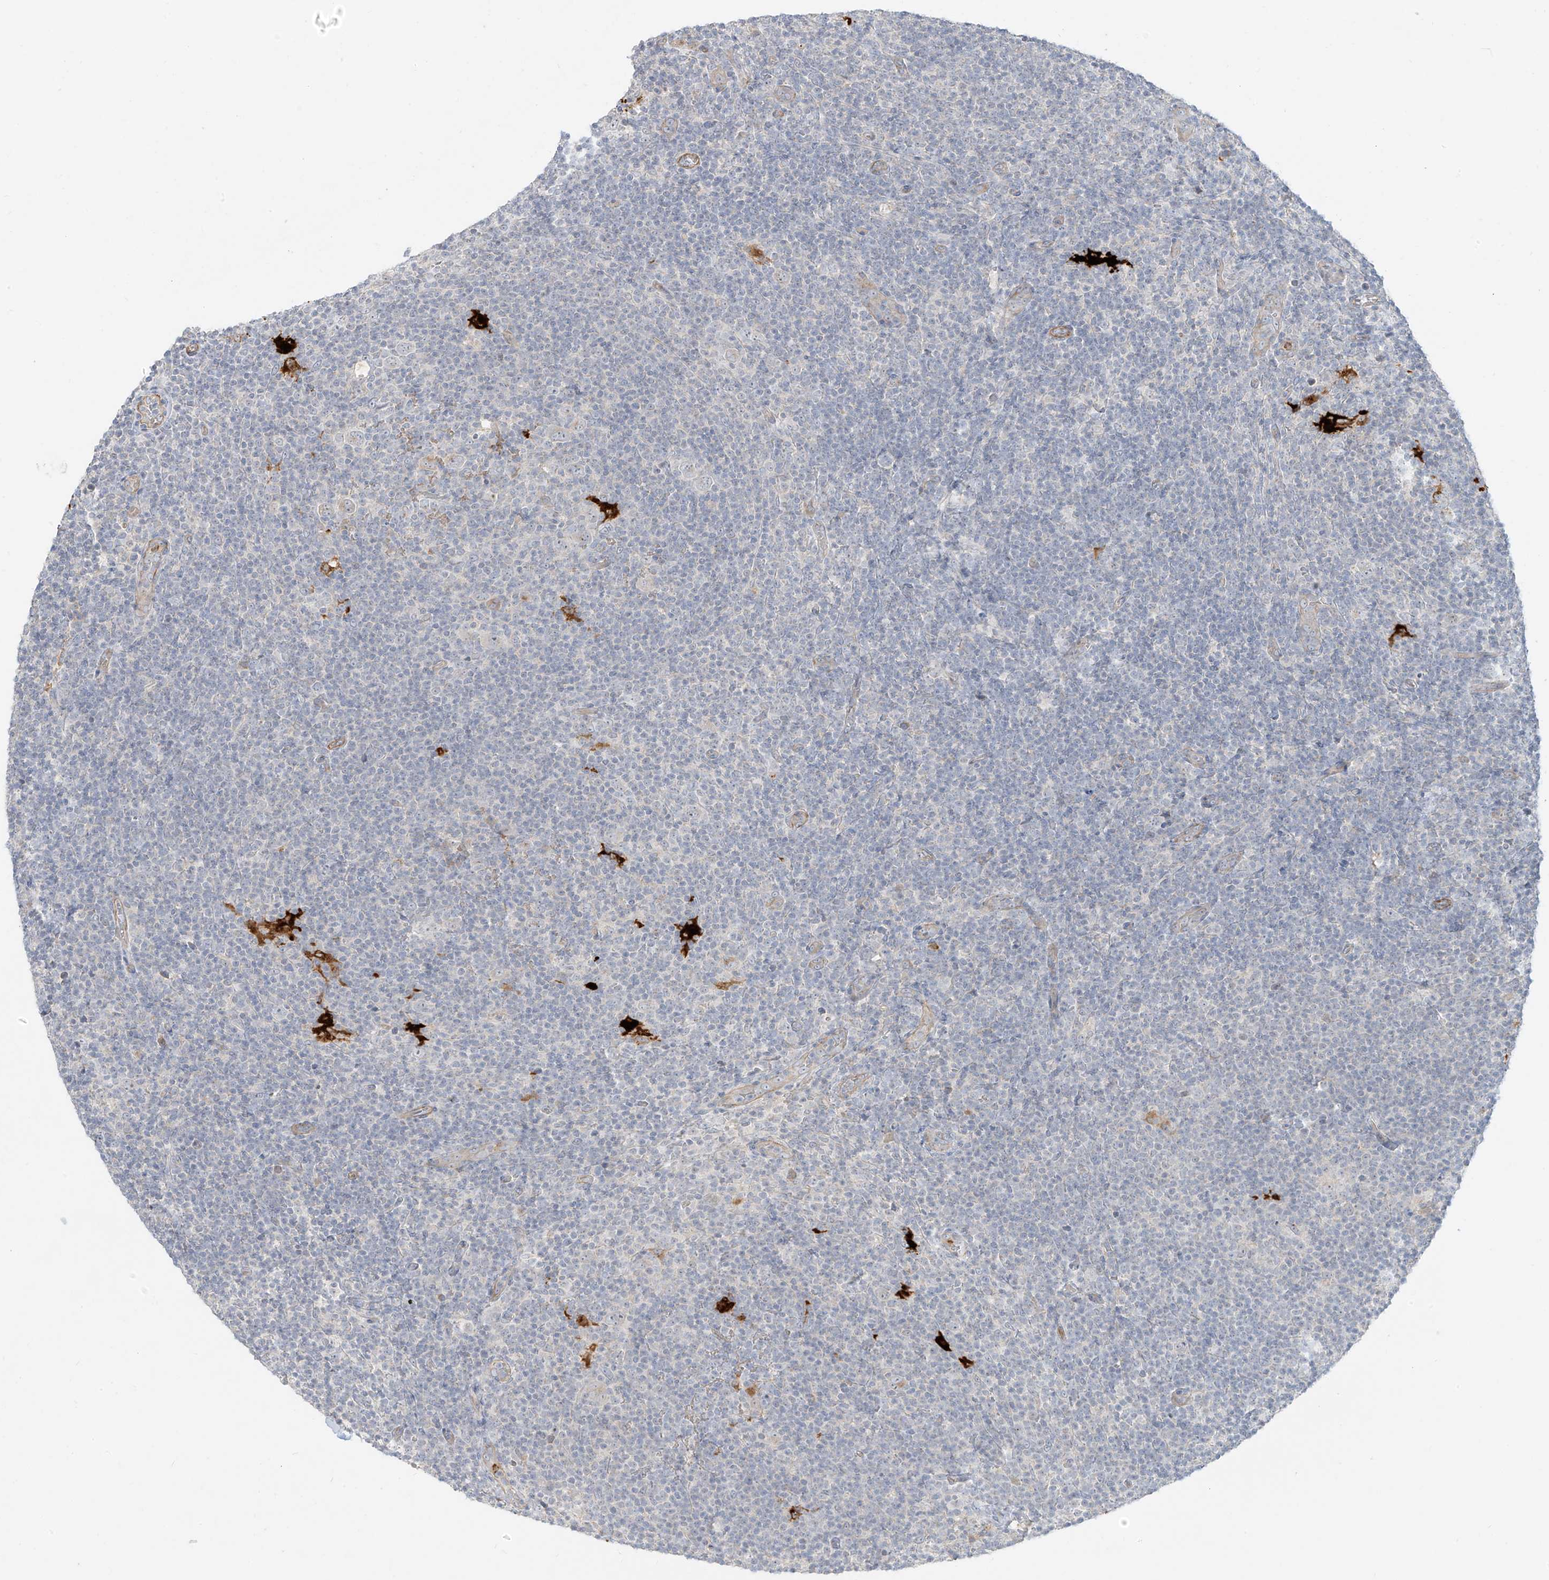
{"staining": {"intensity": "negative", "quantity": "none", "location": "none"}, "tissue": "lymphoma", "cell_type": "Tumor cells", "image_type": "cancer", "snomed": [{"axis": "morphology", "description": "Hodgkin's disease, NOS"}, {"axis": "topography", "description": "Lymph node"}], "caption": "Tumor cells are negative for protein expression in human lymphoma.", "gene": "C2orf42", "patient": {"sex": "female", "age": 57}}